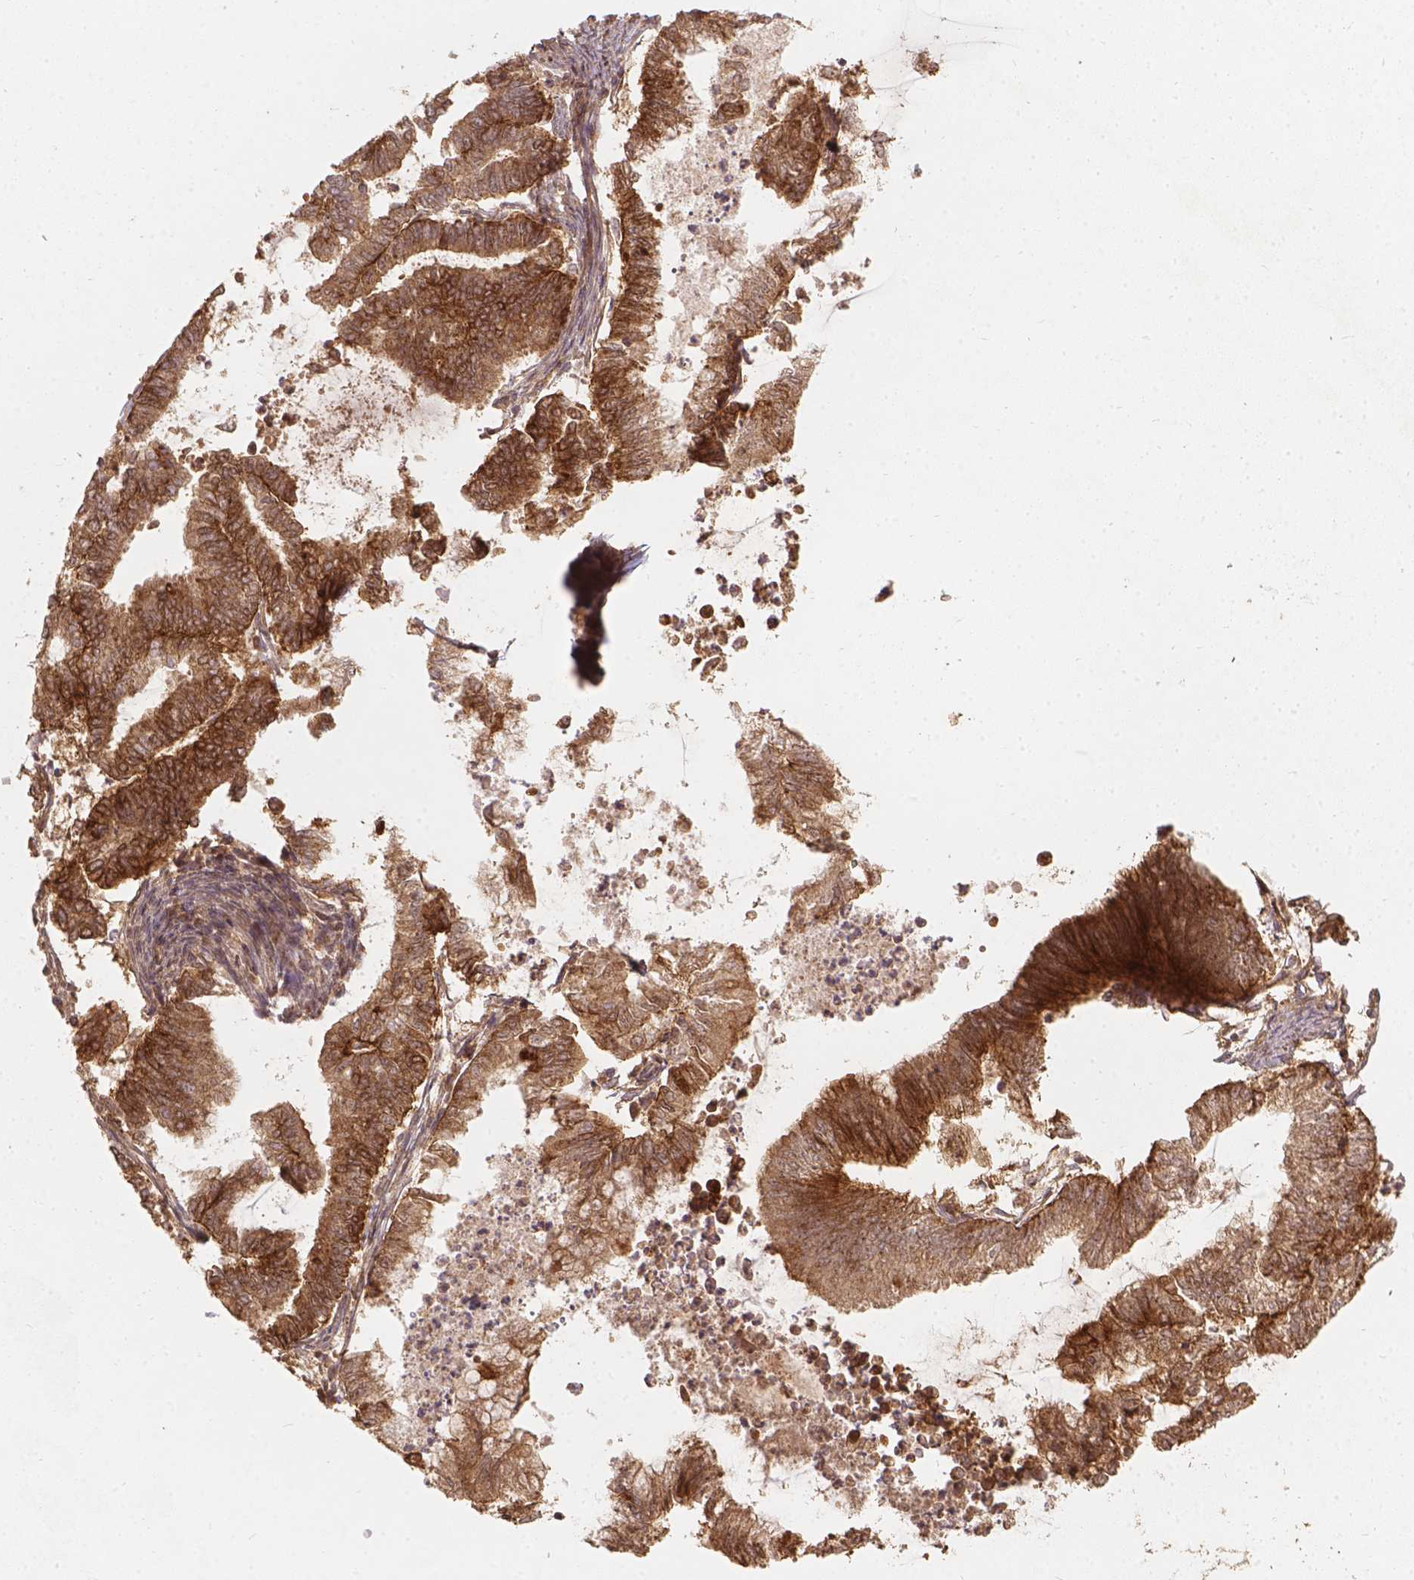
{"staining": {"intensity": "moderate", "quantity": ">75%", "location": "cytoplasmic/membranous"}, "tissue": "endometrial cancer", "cell_type": "Tumor cells", "image_type": "cancer", "snomed": [{"axis": "morphology", "description": "Adenocarcinoma, NOS"}, {"axis": "topography", "description": "Endometrium"}], "caption": "Immunohistochemical staining of human endometrial cancer reveals medium levels of moderate cytoplasmic/membranous expression in about >75% of tumor cells.", "gene": "XPR1", "patient": {"sex": "female", "age": 79}}